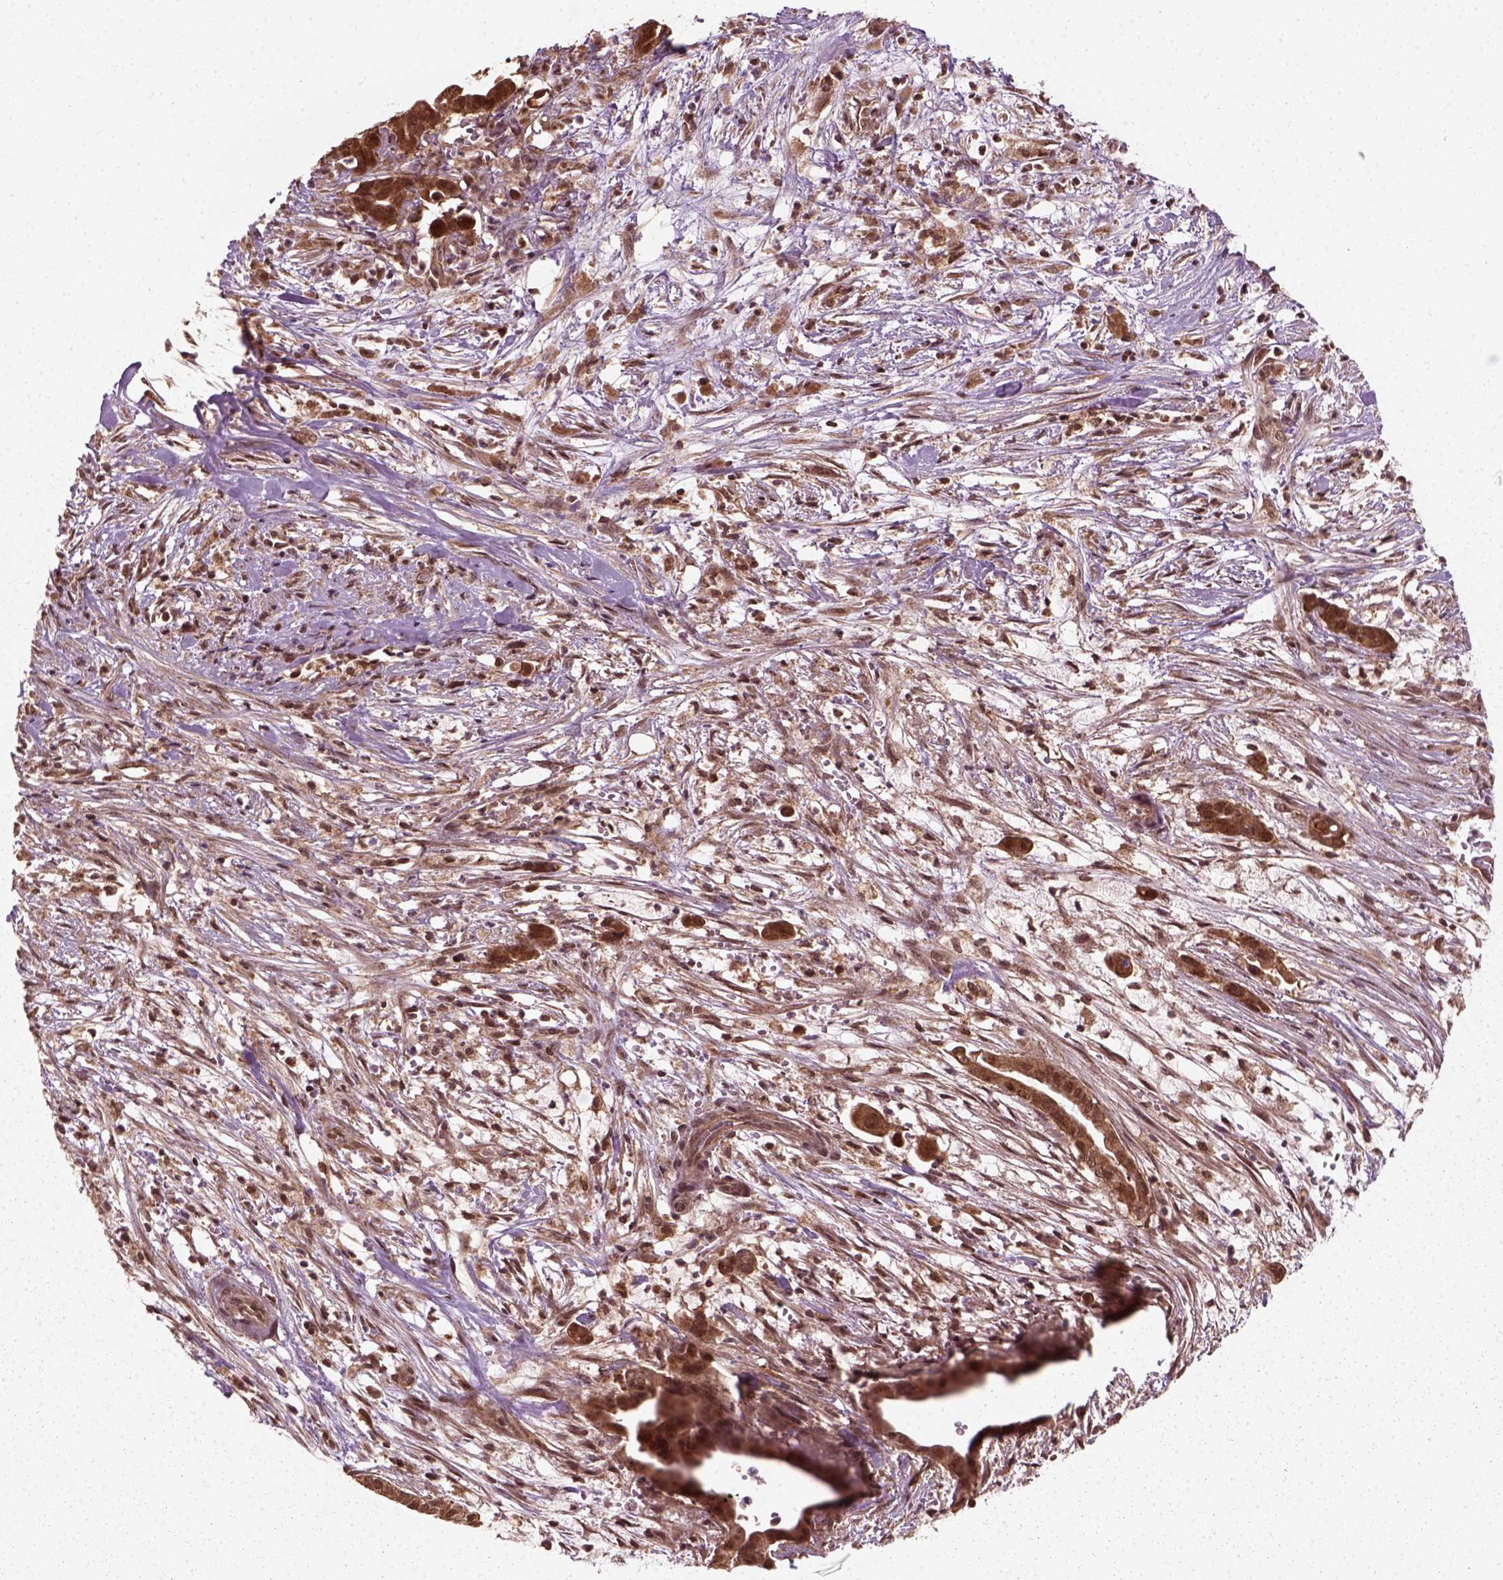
{"staining": {"intensity": "strong", "quantity": ">75%", "location": "cytoplasmic/membranous"}, "tissue": "pancreatic cancer", "cell_type": "Tumor cells", "image_type": "cancer", "snomed": [{"axis": "morphology", "description": "Adenocarcinoma, NOS"}, {"axis": "topography", "description": "Pancreas"}], "caption": "Tumor cells demonstrate high levels of strong cytoplasmic/membranous expression in approximately >75% of cells in human pancreatic adenocarcinoma. The staining was performed using DAB, with brown indicating positive protein expression. Nuclei are stained blue with hematoxylin.", "gene": "NUDT9", "patient": {"sex": "male", "age": 61}}